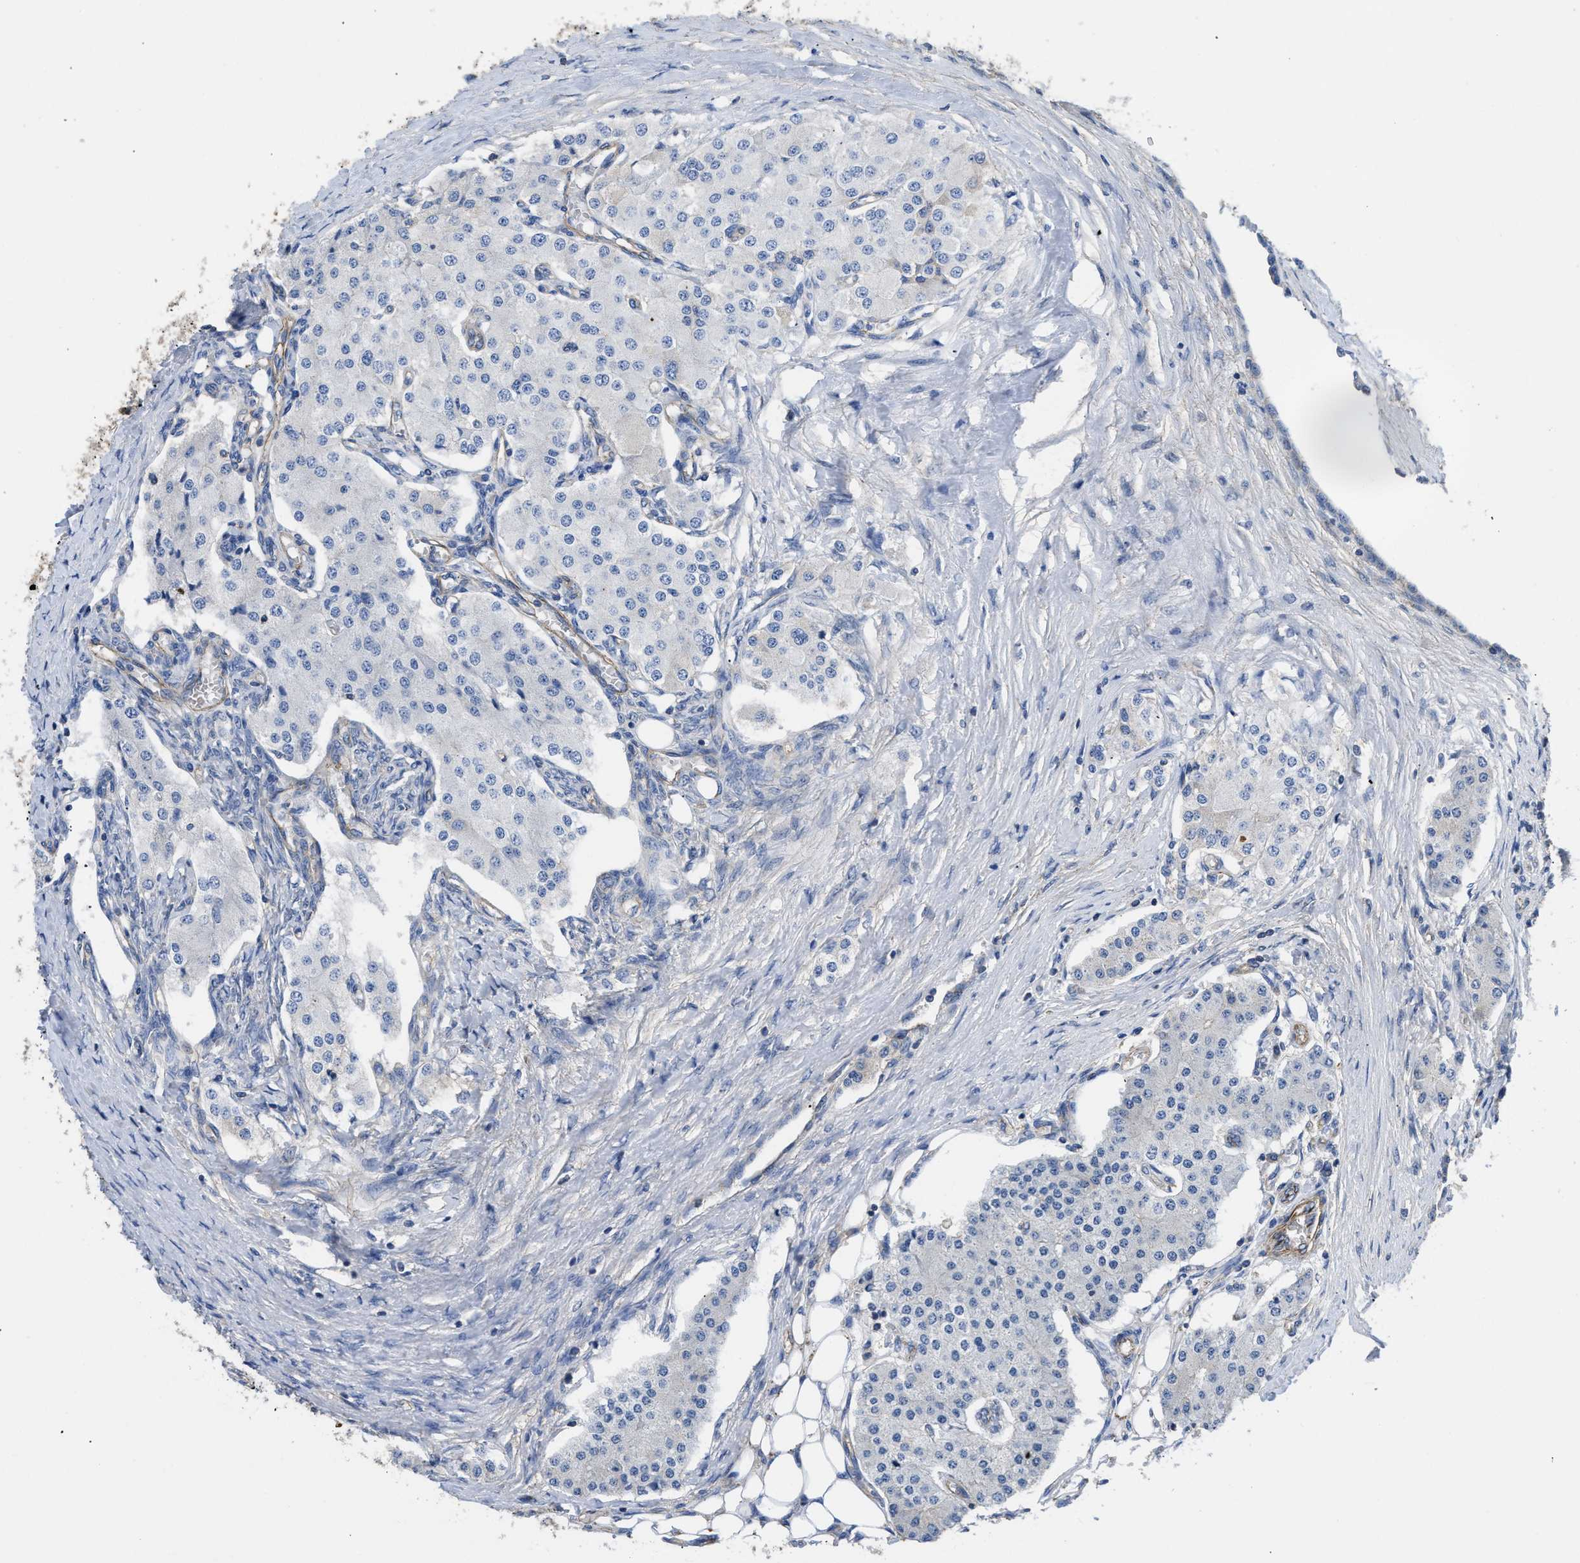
{"staining": {"intensity": "negative", "quantity": "none", "location": "none"}, "tissue": "carcinoid", "cell_type": "Tumor cells", "image_type": "cancer", "snomed": [{"axis": "morphology", "description": "Carcinoid, malignant, NOS"}, {"axis": "topography", "description": "Colon"}], "caption": "Malignant carcinoid was stained to show a protein in brown. There is no significant staining in tumor cells.", "gene": "USP4", "patient": {"sex": "female", "age": 52}}